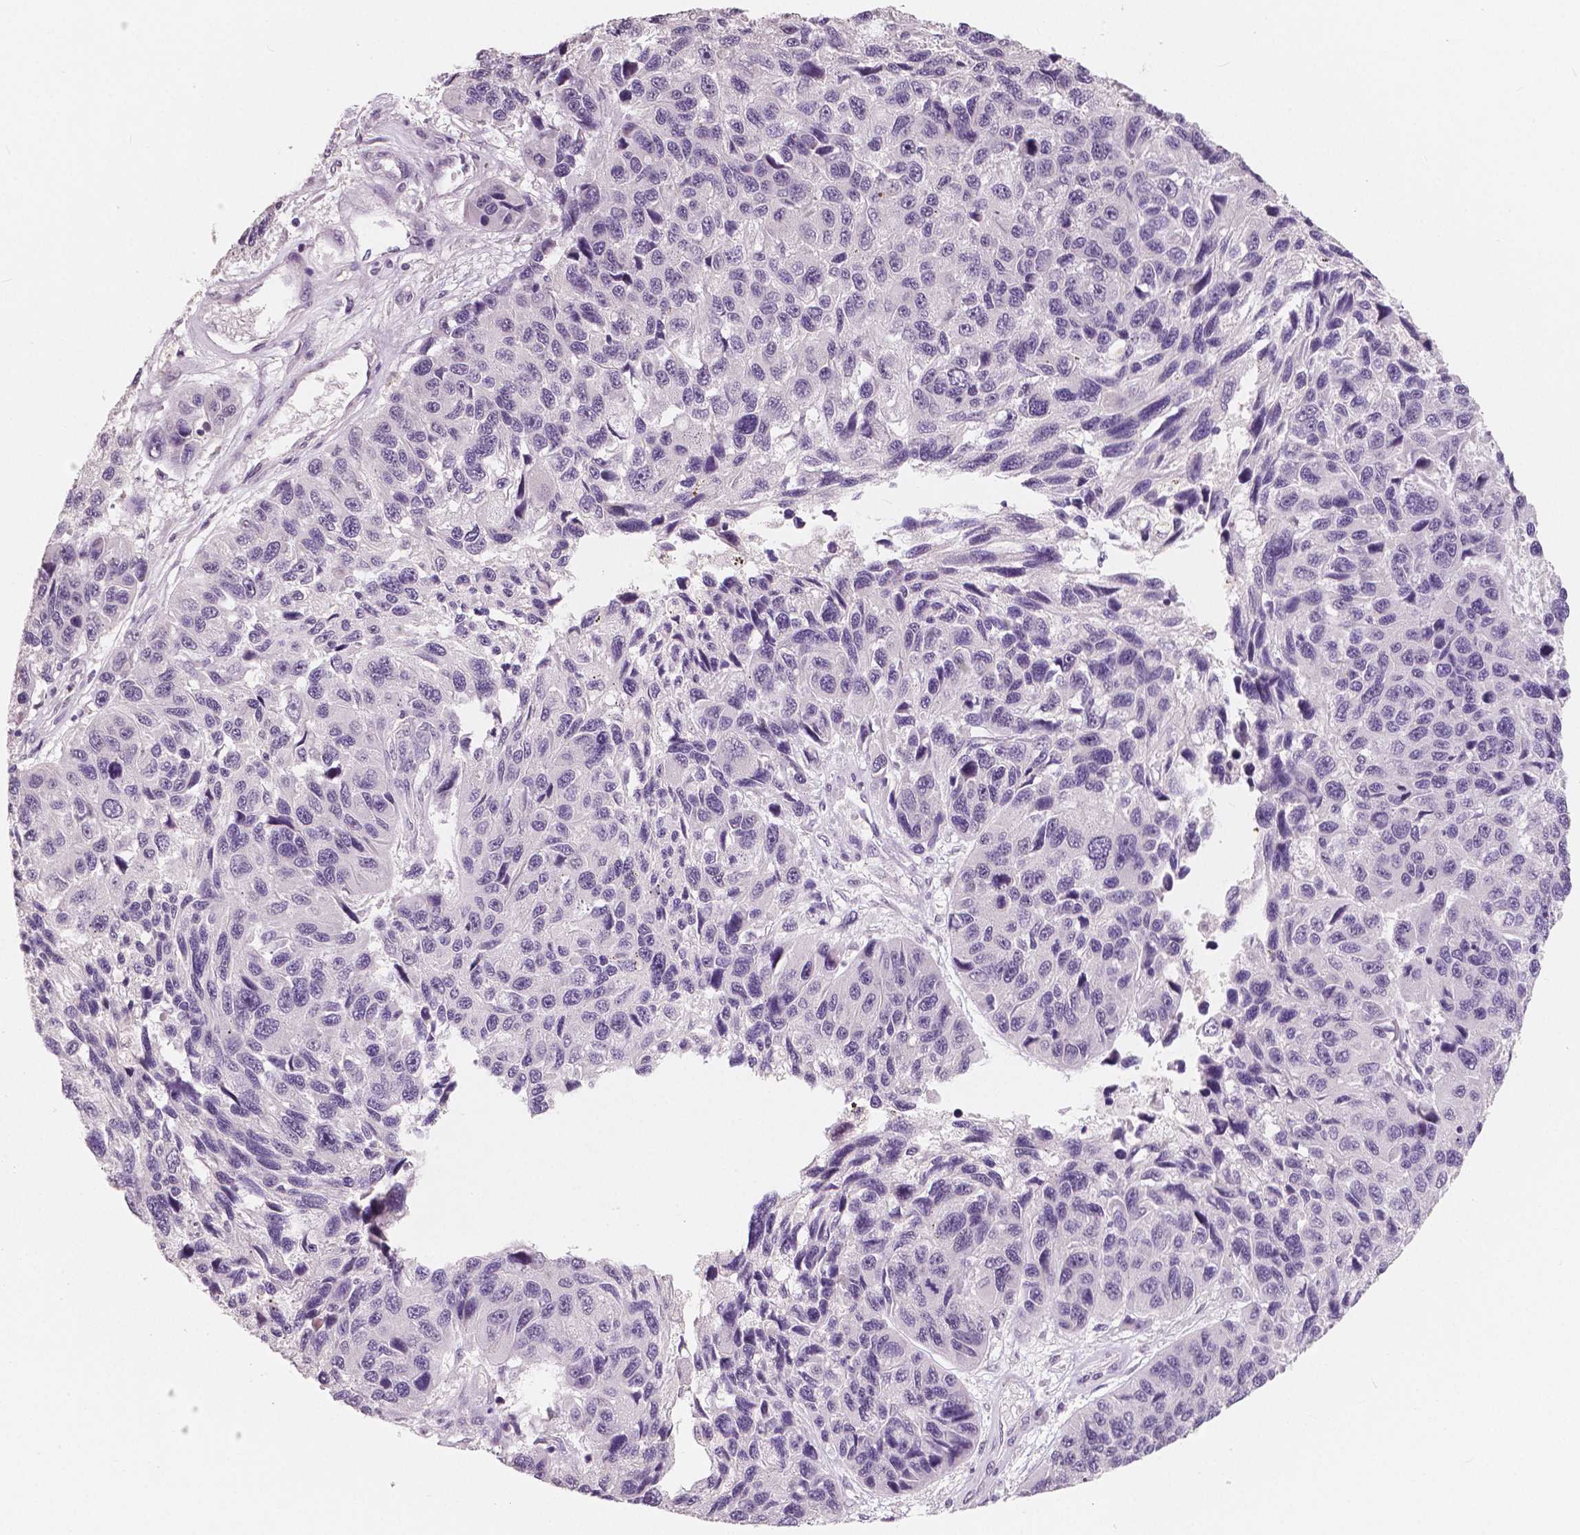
{"staining": {"intensity": "negative", "quantity": "none", "location": "none"}, "tissue": "melanoma", "cell_type": "Tumor cells", "image_type": "cancer", "snomed": [{"axis": "morphology", "description": "Malignant melanoma, NOS"}, {"axis": "topography", "description": "Skin"}], "caption": "Melanoma was stained to show a protein in brown. There is no significant expression in tumor cells. (Brightfield microscopy of DAB immunohistochemistry at high magnification).", "gene": "NECAB1", "patient": {"sex": "male", "age": 53}}